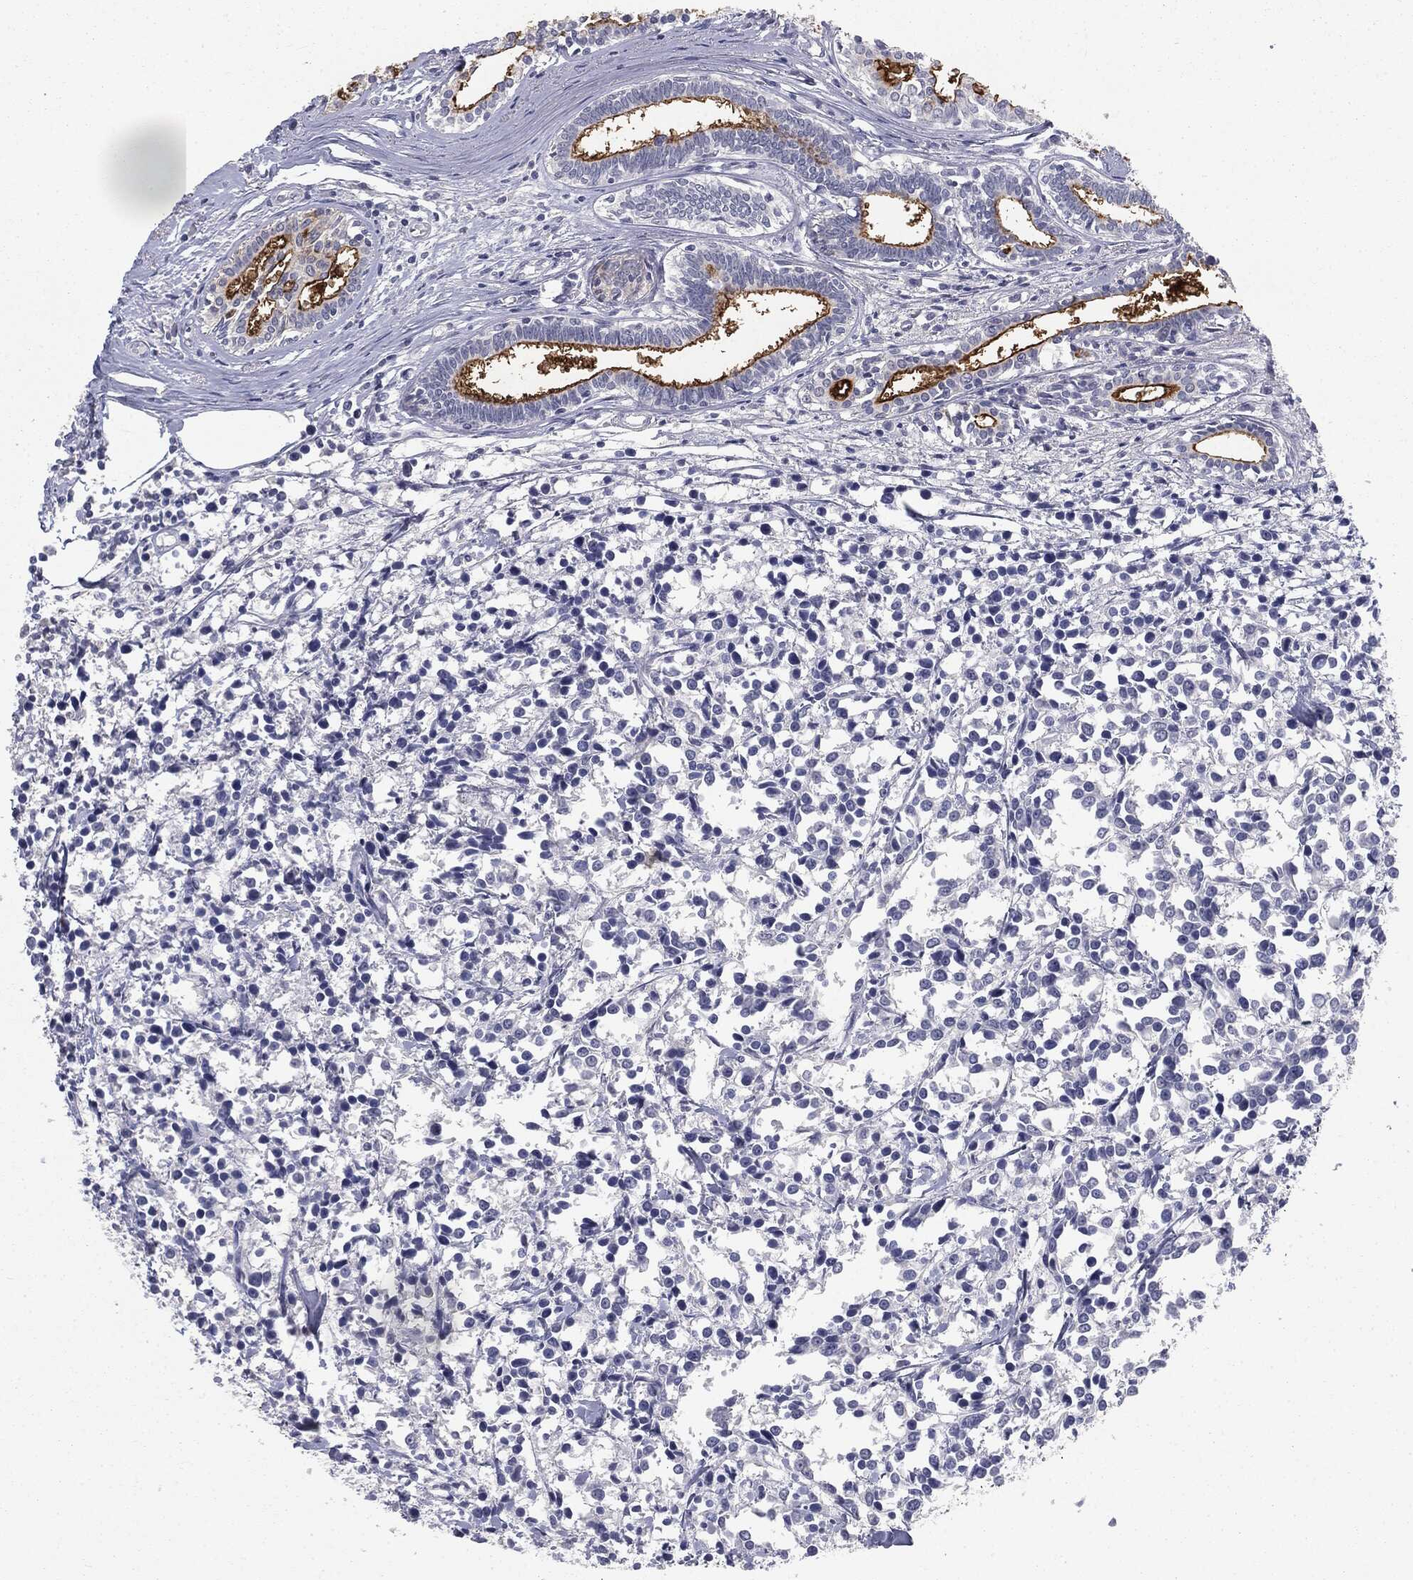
{"staining": {"intensity": "strong", "quantity": "<25%", "location": "cytoplasmic/membranous"}, "tissue": "breast cancer", "cell_type": "Tumor cells", "image_type": "cancer", "snomed": [{"axis": "morphology", "description": "Duct carcinoma"}, {"axis": "topography", "description": "Breast"}], "caption": "This photomicrograph shows IHC staining of human breast intraductal carcinoma, with medium strong cytoplasmic/membranous expression in about <25% of tumor cells.", "gene": "MUC1", "patient": {"sex": "female", "age": 80}}